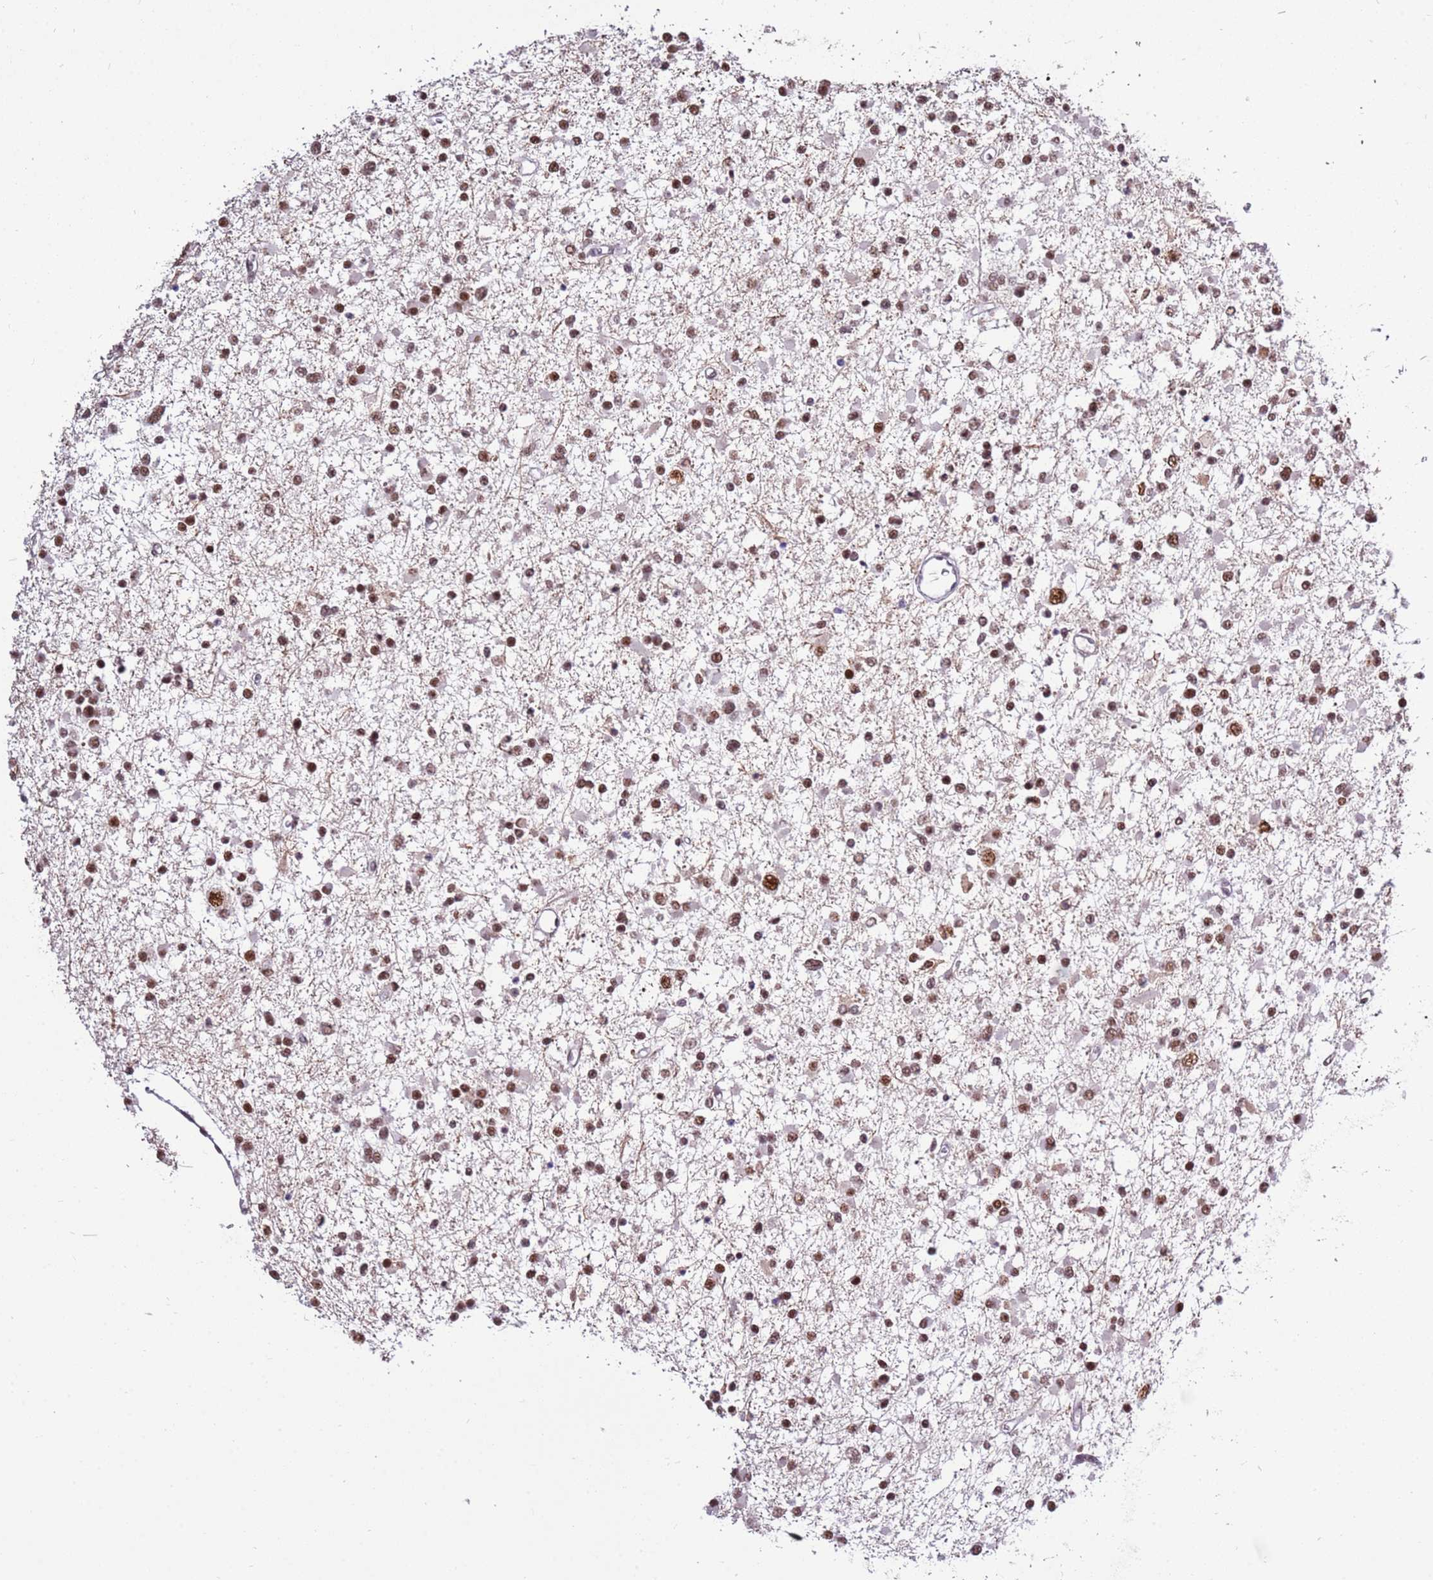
{"staining": {"intensity": "moderate", "quantity": ">75%", "location": "nuclear"}, "tissue": "glioma", "cell_type": "Tumor cells", "image_type": "cancer", "snomed": [{"axis": "morphology", "description": "Glioma, malignant, Low grade"}, {"axis": "topography", "description": "Brain"}], "caption": "Protein expression analysis of human malignant low-grade glioma reveals moderate nuclear staining in about >75% of tumor cells.", "gene": "AKAP8L", "patient": {"sex": "female", "age": 22}}